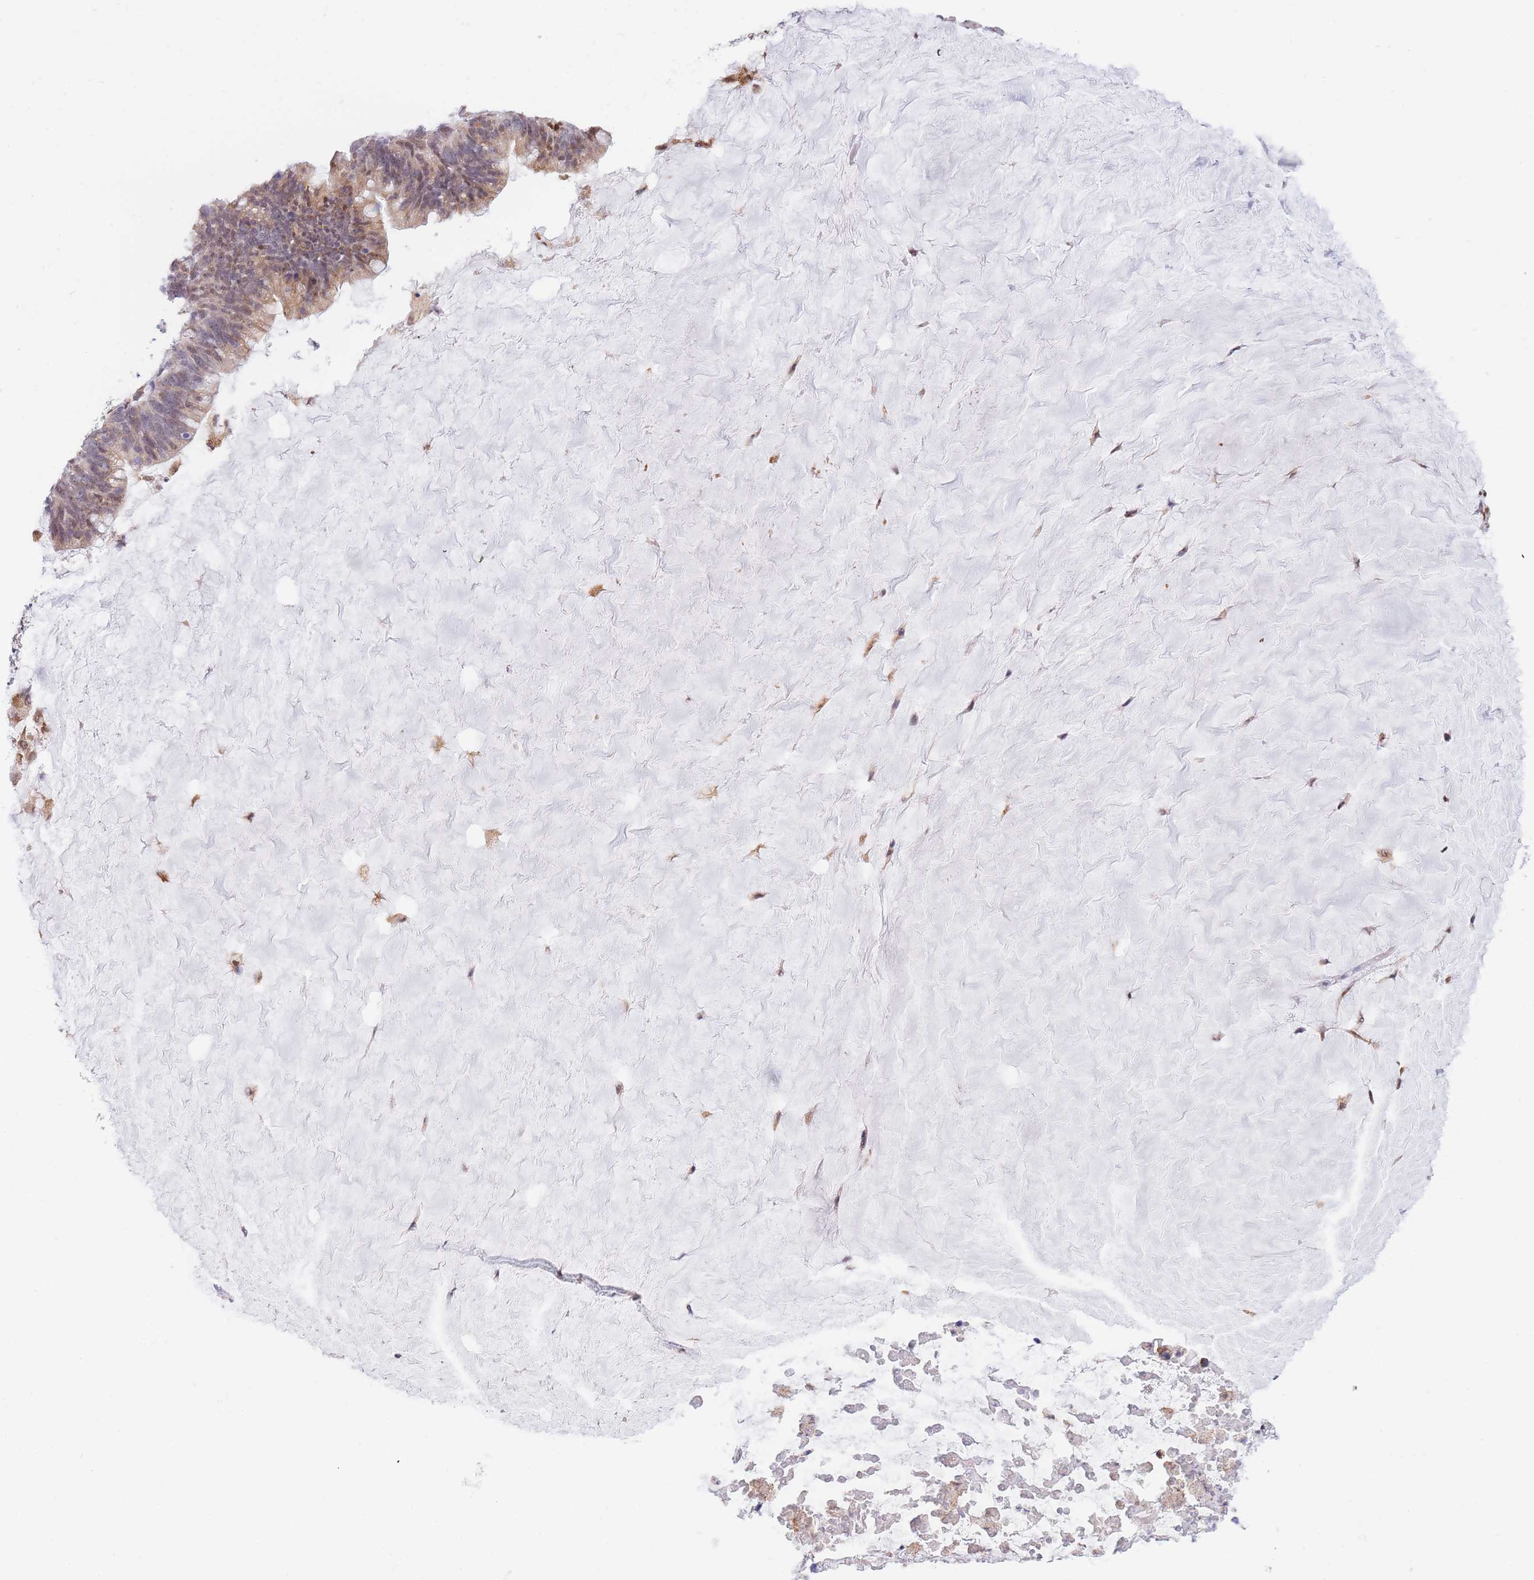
{"staining": {"intensity": "weak", "quantity": "25%-75%", "location": "cytoplasmic/membranous,nuclear"}, "tissue": "ovarian cancer", "cell_type": "Tumor cells", "image_type": "cancer", "snomed": [{"axis": "morphology", "description": "Cystadenocarcinoma, mucinous, NOS"}, {"axis": "topography", "description": "Ovary"}], "caption": "The photomicrograph demonstrates staining of ovarian cancer, revealing weak cytoplasmic/membranous and nuclear protein staining (brown color) within tumor cells.", "gene": "FAM153A", "patient": {"sex": "female", "age": 61}}